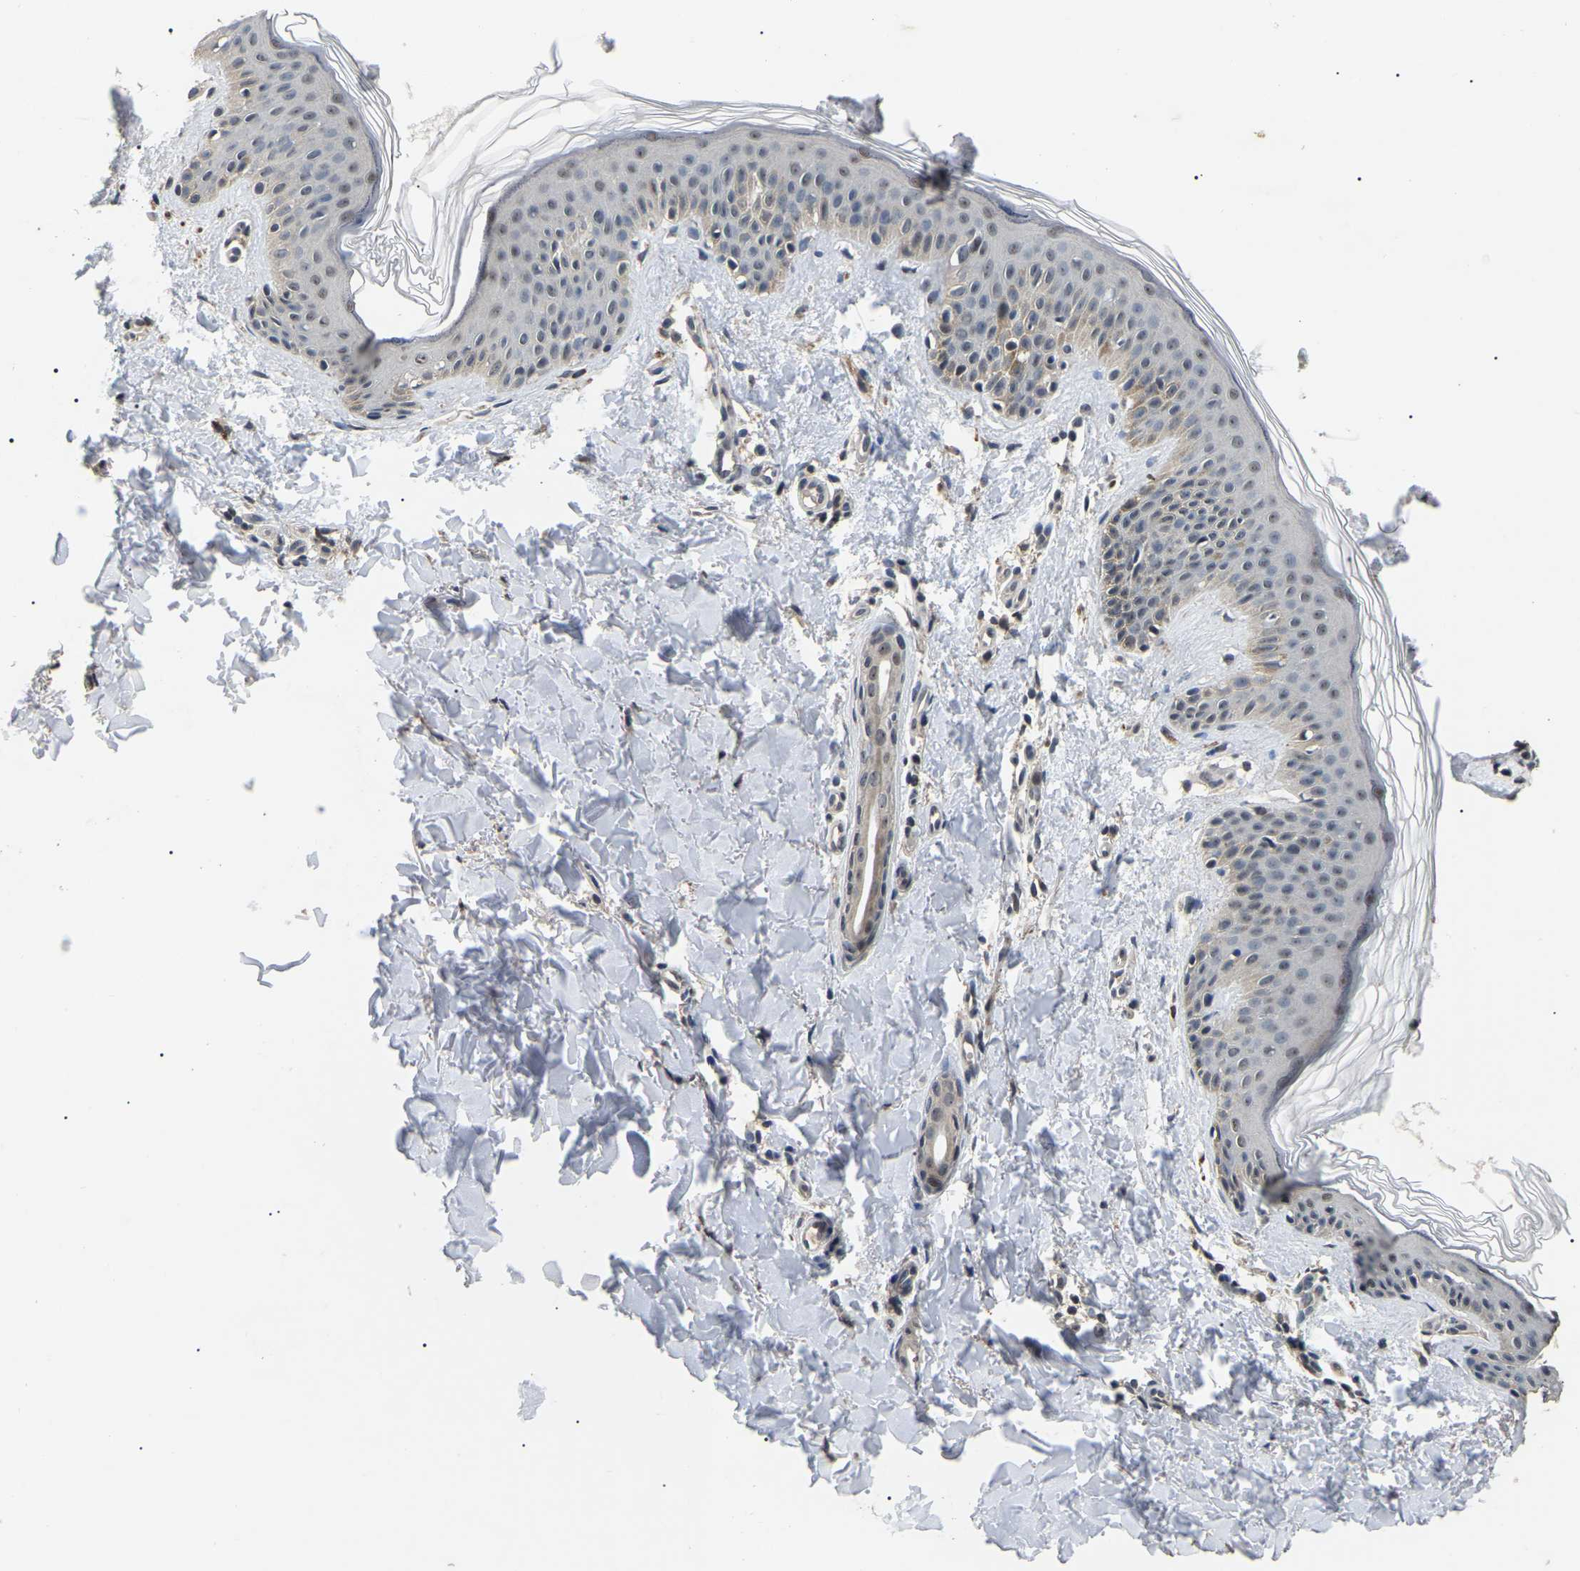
{"staining": {"intensity": "negative", "quantity": "none", "location": "none"}, "tissue": "skin", "cell_type": "Fibroblasts", "image_type": "normal", "snomed": [{"axis": "morphology", "description": "Normal tissue, NOS"}, {"axis": "topography", "description": "Skin"}], "caption": "This is a photomicrograph of IHC staining of benign skin, which shows no expression in fibroblasts. (DAB (3,3'-diaminobenzidine) immunohistochemistry (IHC) visualized using brightfield microscopy, high magnification).", "gene": "PPM1E", "patient": {"sex": "male", "age": 40}}